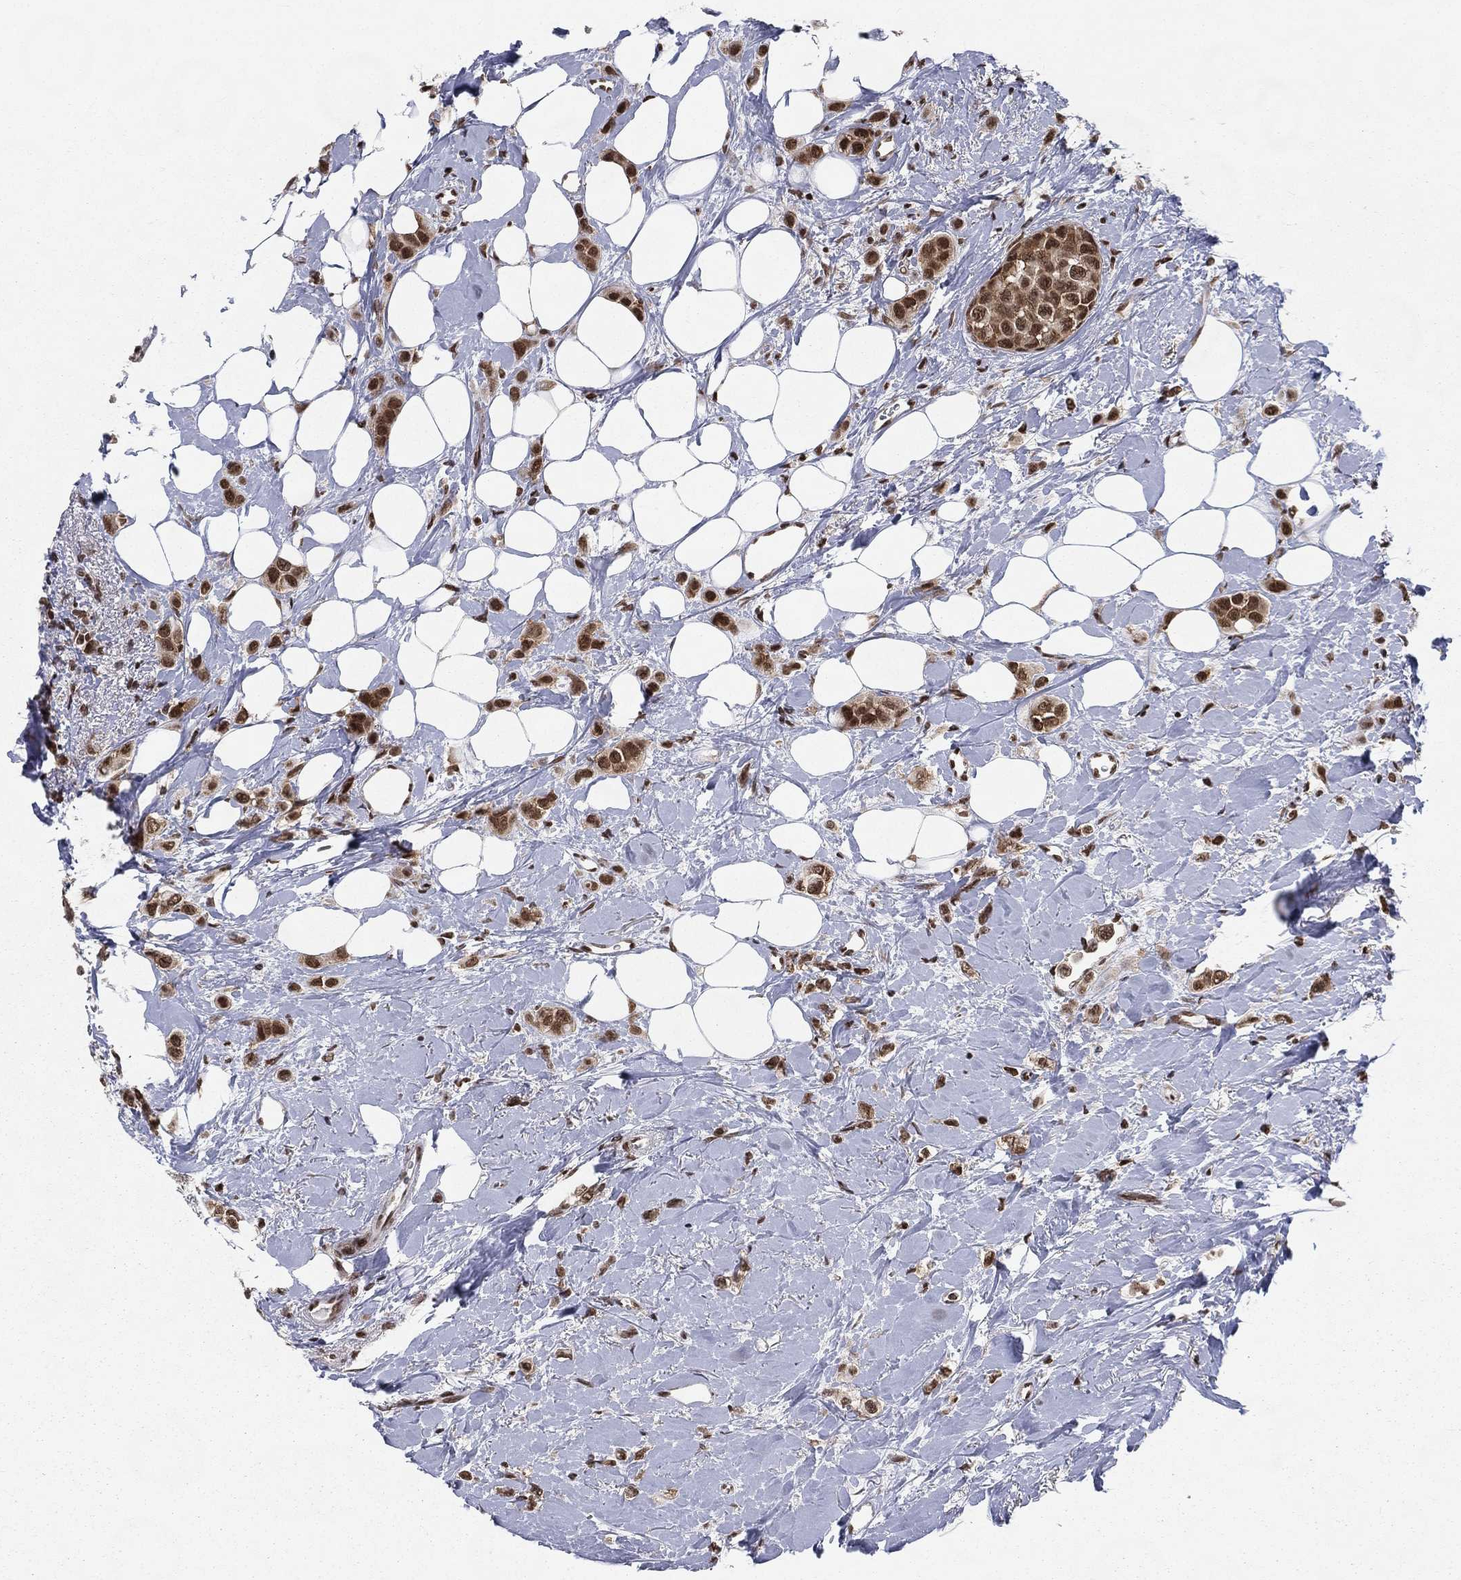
{"staining": {"intensity": "strong", "quantity": ">75%", "location": "nuclear"}, "tissue": "breast cancer", "cell_type": "Tumor cells", "image_type": "cancer", "snomed": [{"axis": "morphology", "description": "Lobular carcinoma"}, {"axis": "topography", "description": "Breast"}], "caption": "A micrograph of human breast lobular carcinoma stained for a protein exhibits strong nuclear brown staining in tumor cells. Immunohistochemistry (ihc) stains the protein in brown and the nuclei are stained blue.", "gene": "FUBP3", "patient": {"sex": "female", "age": 66}}